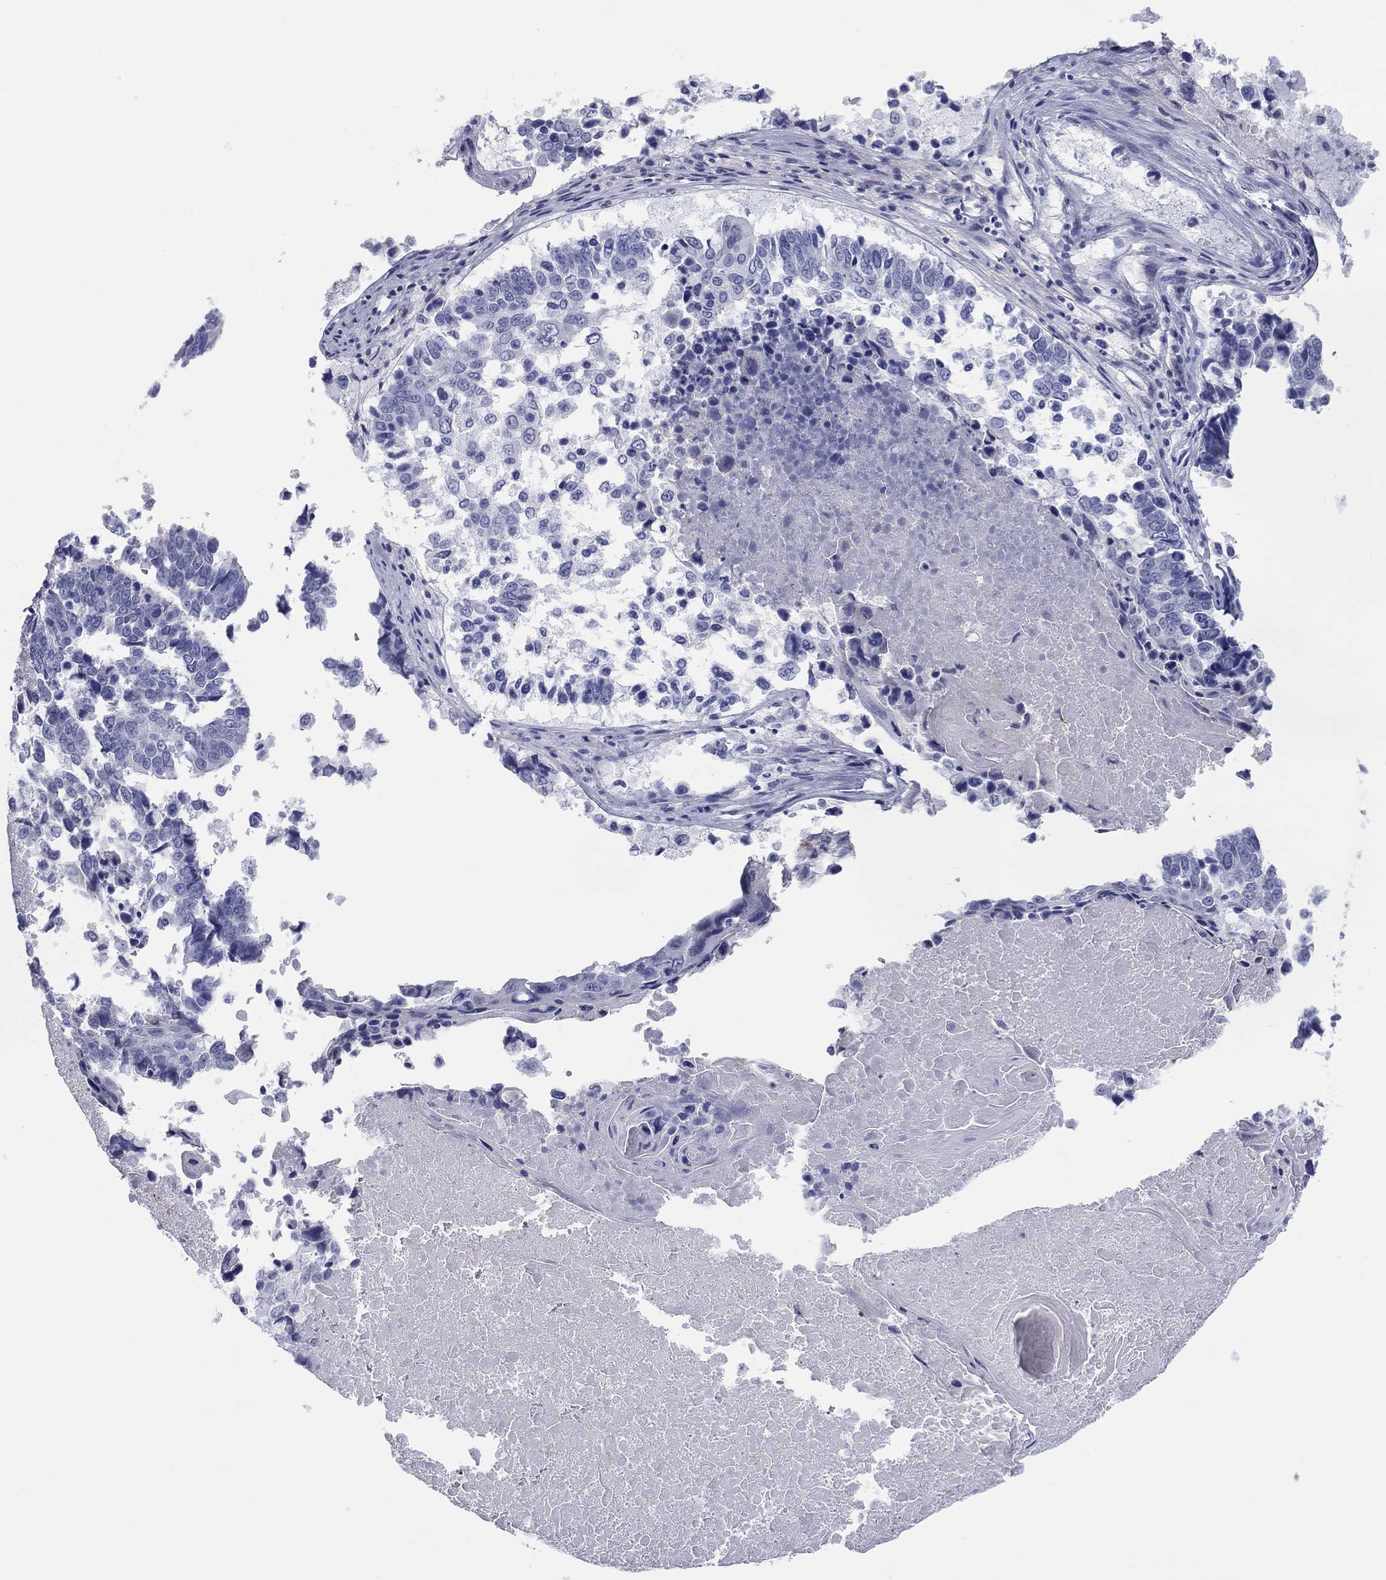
{"staining": {"intensity": "negative", "quantity": "none", "location": "none"}, "tissue": "lung cancer", "cell_type": "Tumor cells", "image_type": "cancer", "snomed": [{"axis": "morphology", "description": "Squamous cell carcinoma, NOS"}, {"axis": "topography", "description": "Lung"}], "caption": "DAB (3,3'-diaminobenzidine) immunohistochemical staining of squamous cell carcinoma (lung) shows no significant staining in tumor cells.", "gene": "LRRC4C", "patient": {"sex": "male", "age": 73}}